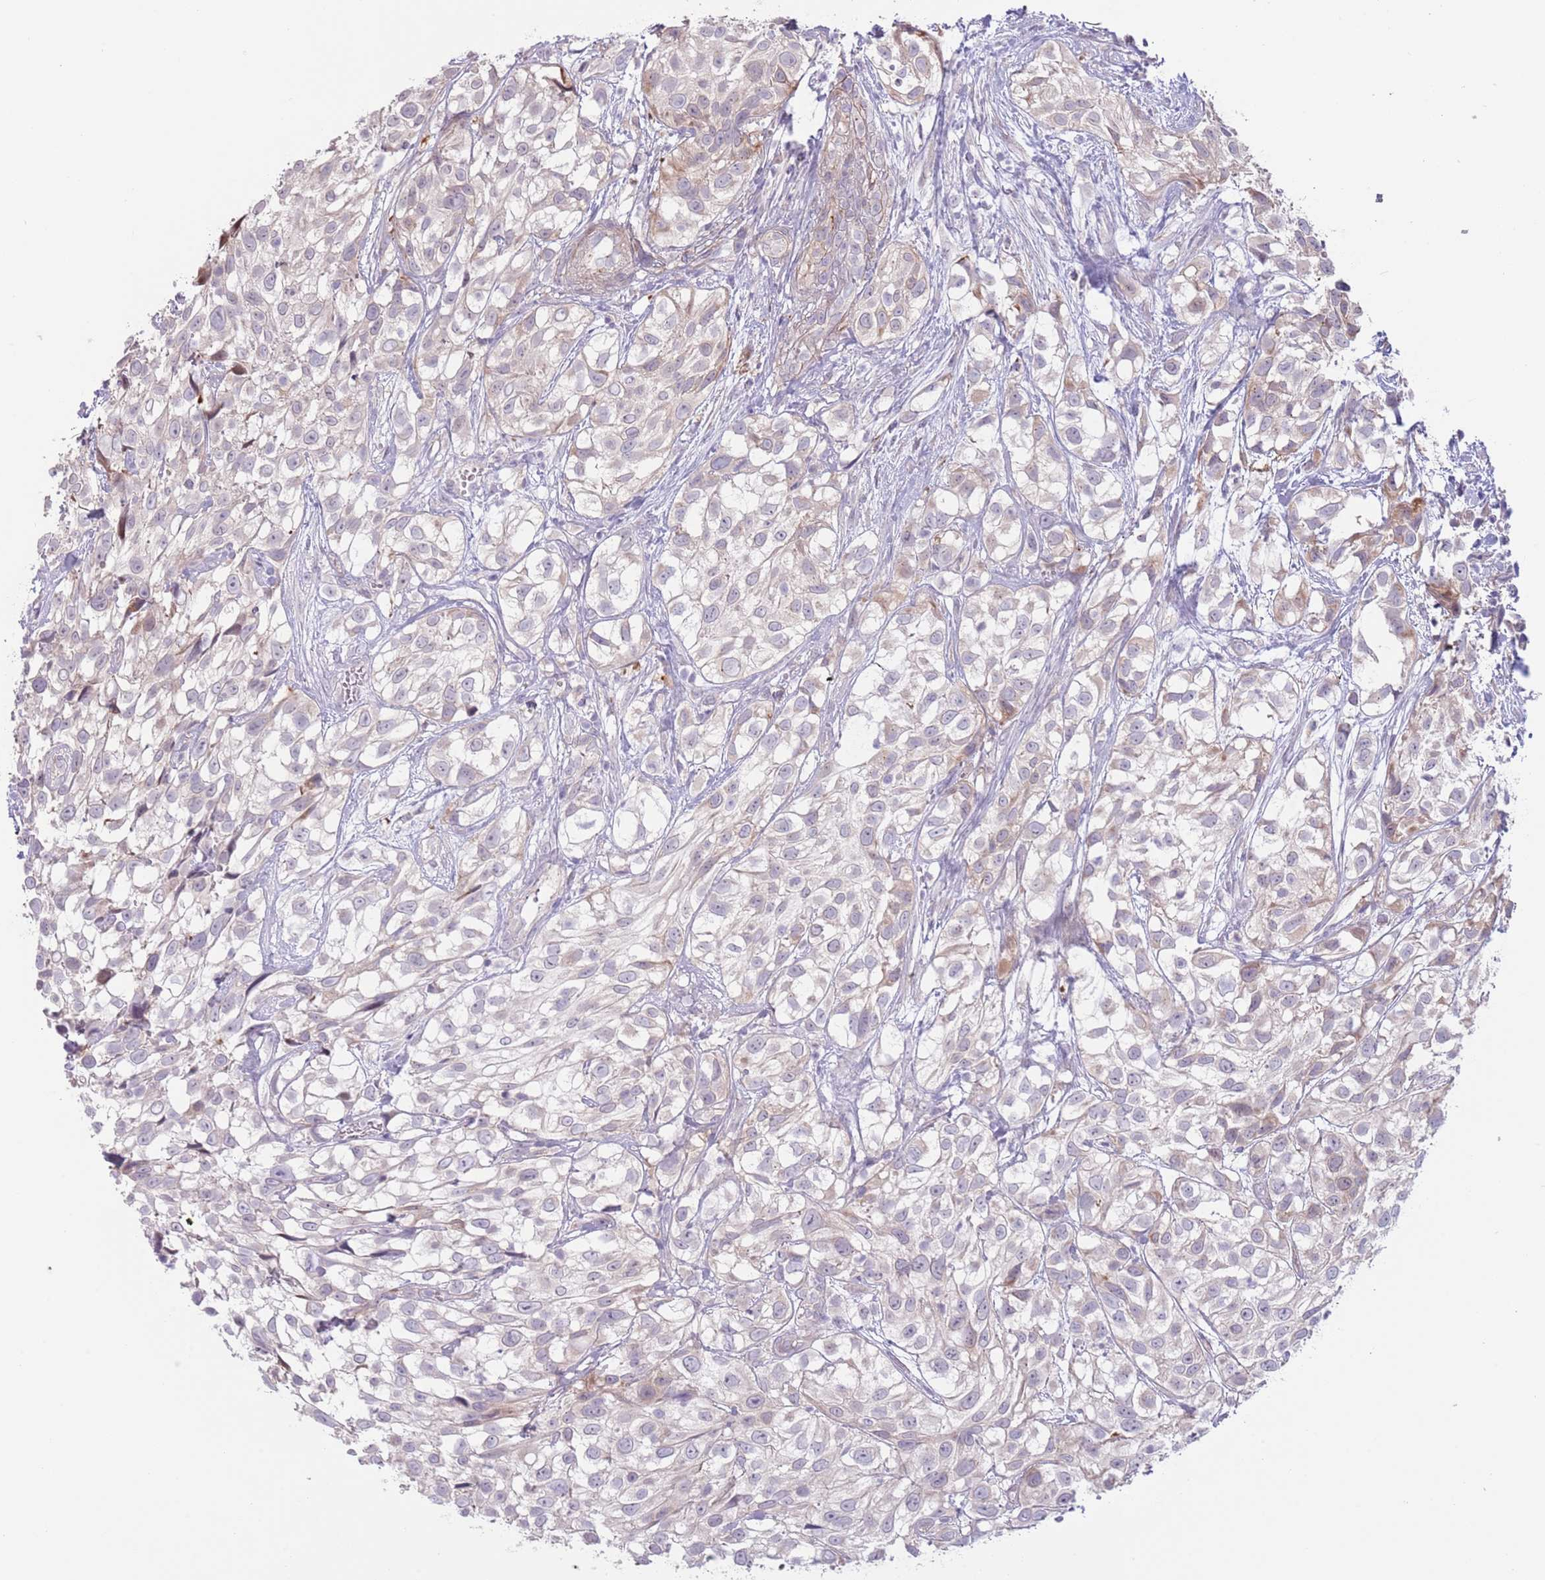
{"staining": {"intensity": "negative", "quantity": "none", "location": "none"}, "tissue": "urothelial cancer", "cell_type": "Tumor cells", "image_type": "cancer", "snomed": [{"axis": "morphology", "description": "Urothelial carcinoma, High grade"}, {"axis": "topography", "description": "Urinary bladder"}], "caption": "DAB (3,3'-diaminobenzidine) immunohistochemical staining of urothelial cancer exhibits no significant expression in tumor cells.", "gene": "LDHD", "patient": {"sex": "male", "age": 56}}